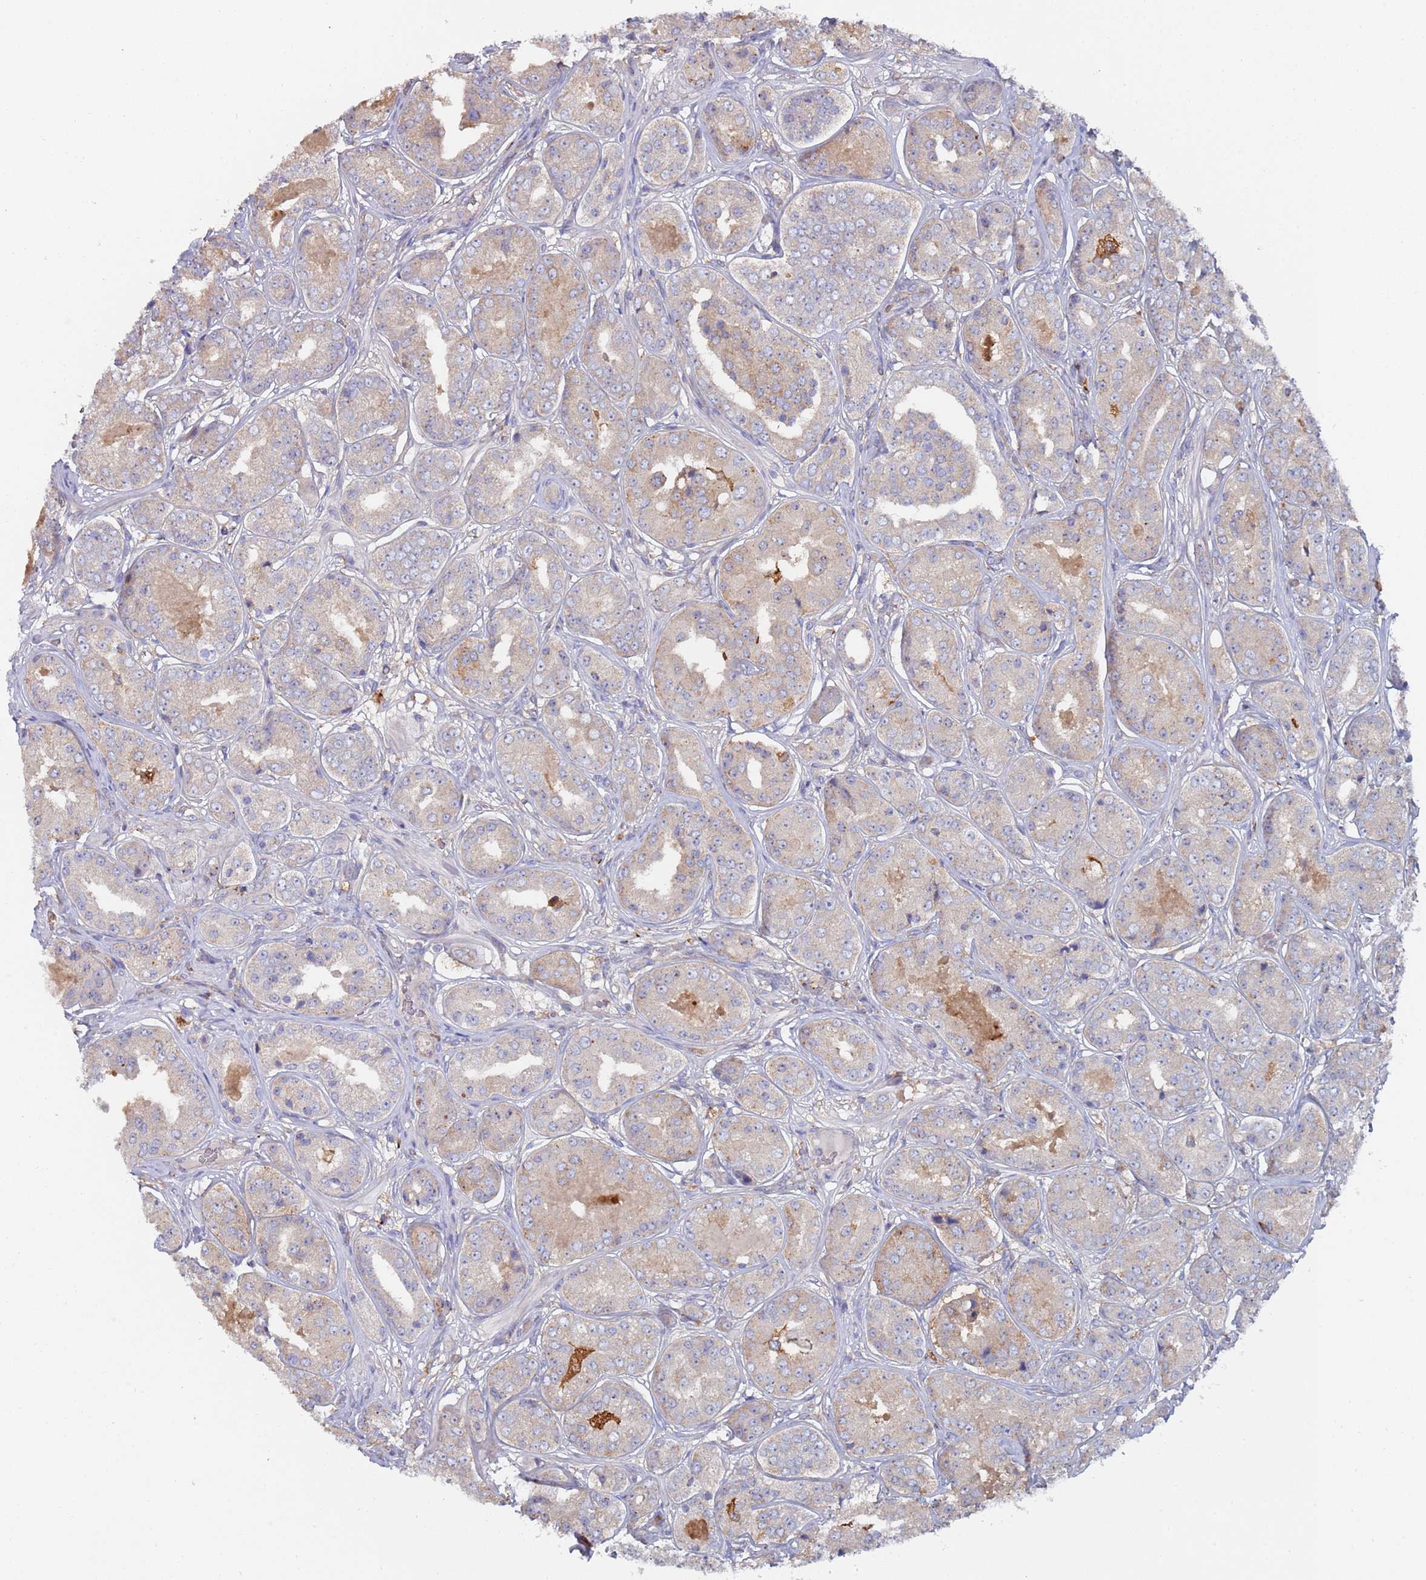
{"staining": {"intensity": "negative", "quantity": "none", "location": "none"}, "tissue": "prostate cancer", "cell_type": "Tumor cells", "image_type": "cancer", "snomed": [{"axis": "morphology", "description": "Adenocarcinoma, High grade"}, {"axis": "topography", "description": "Prostate"}], "caption": "Tumor cells are negative for brown protein staining in prostate cancer (adenocarcinoma (high-grade)). The staining is performed using DAB (3,3'-diaminobenzidine) brown chromogen with nuclei counter-stained in using hematoxylin.", "gene": "MALRD1", "patient": {"sex": "male", "age": 63}}